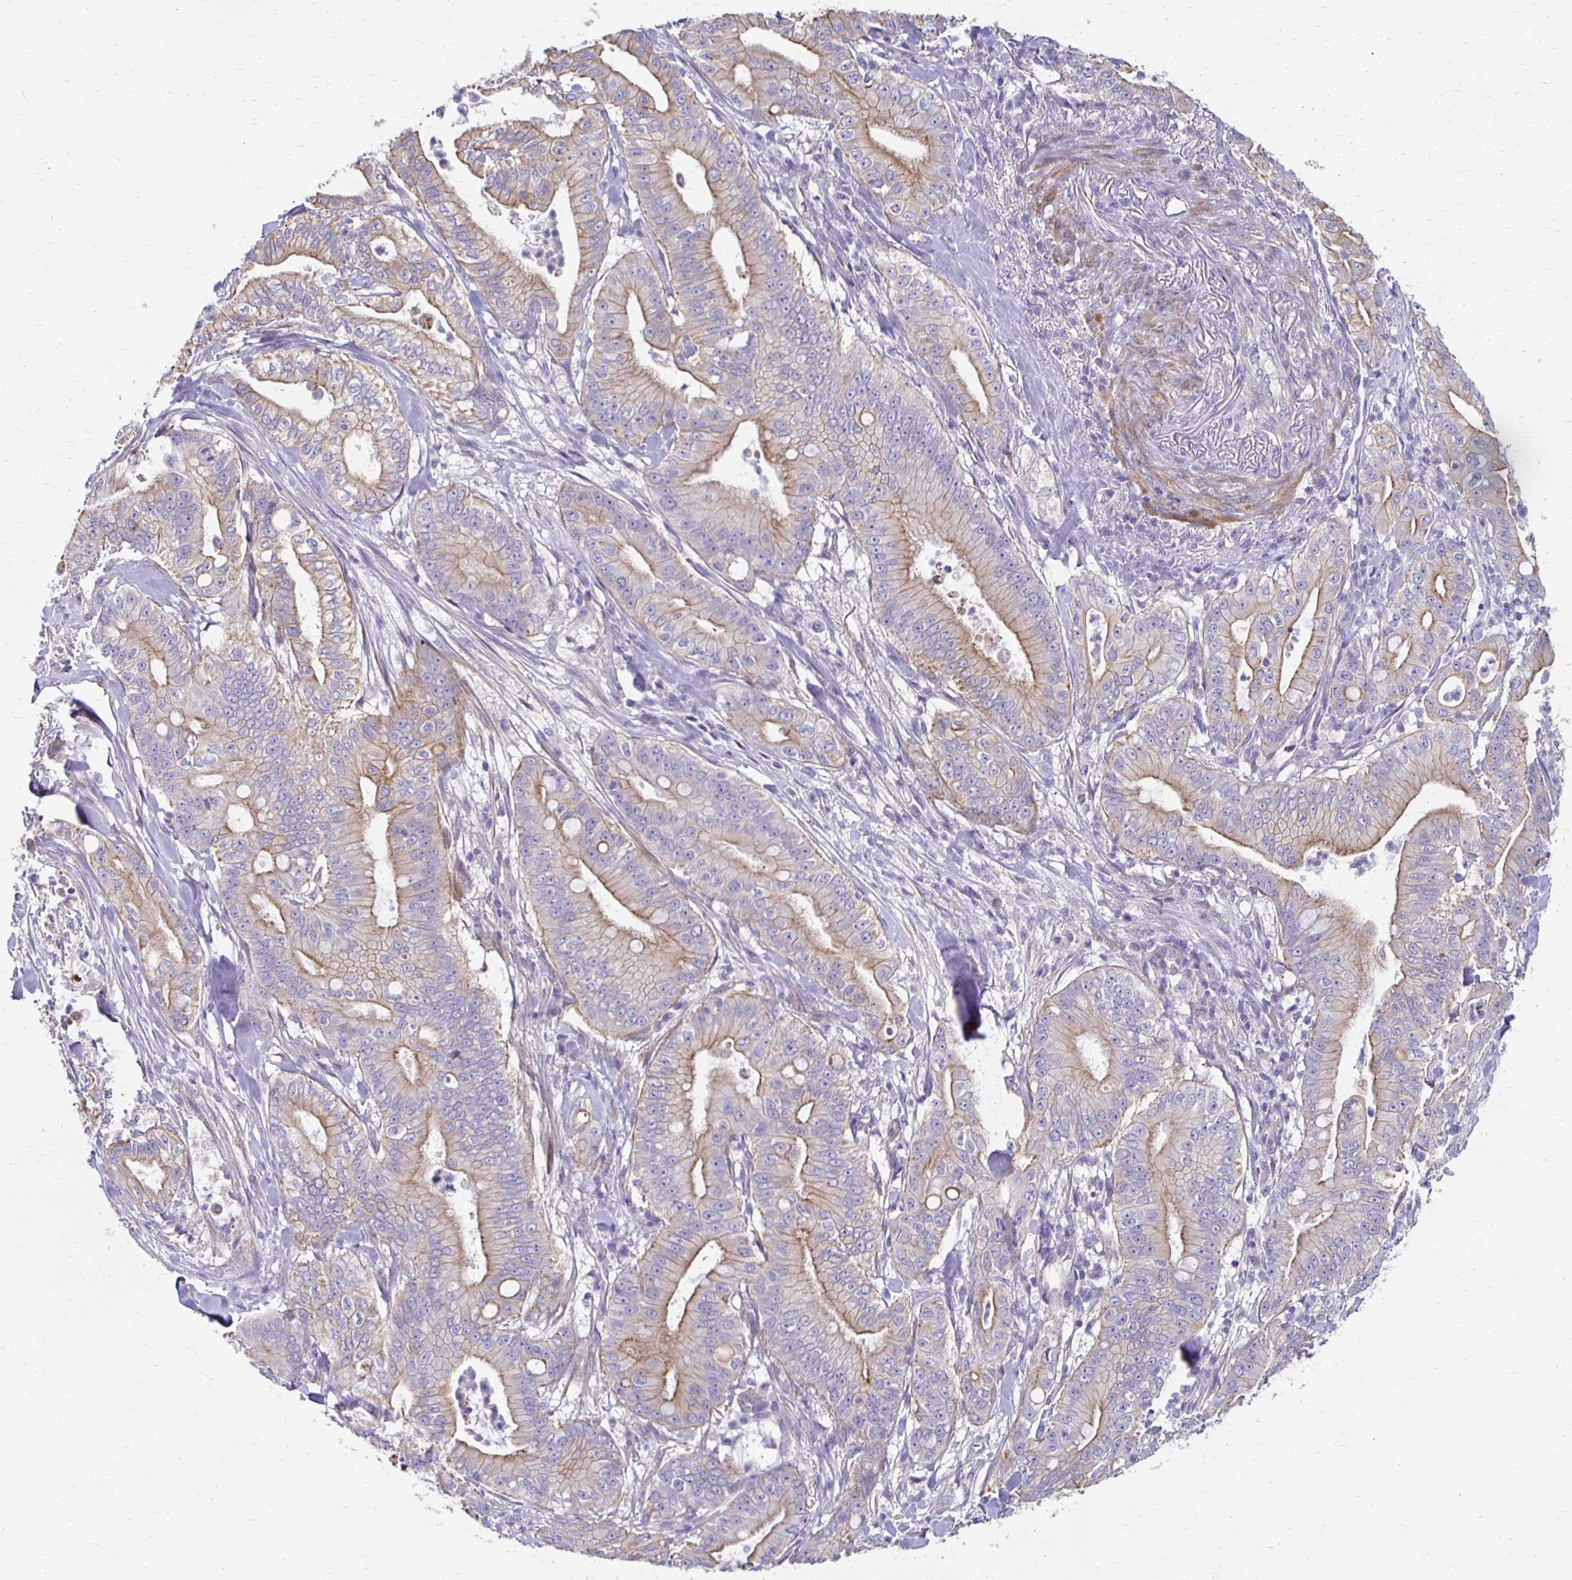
{"staining": {"intensity": "weak", "quantity": "25%-75%", "location": "cytoplasmic/membranous"}, "tissue": "pancreatic cancer", "cell_type": "Tumor cells", "image_type": "cancer", "snomed": [{"axis": "morphology", "description": "Adenocarcinoma, NOS"}, {"axis": "topography", "description": "Pancreas"}], "caption": "Pancreatic cancer (adenocarcinoma) stained for a protein (brown) shows weak cytoplasmic/membranous positive positivity in about 25%-75% of tumor cells.", "gene": "AKAP6", "patient": {"sex": "male", "age": 71}}